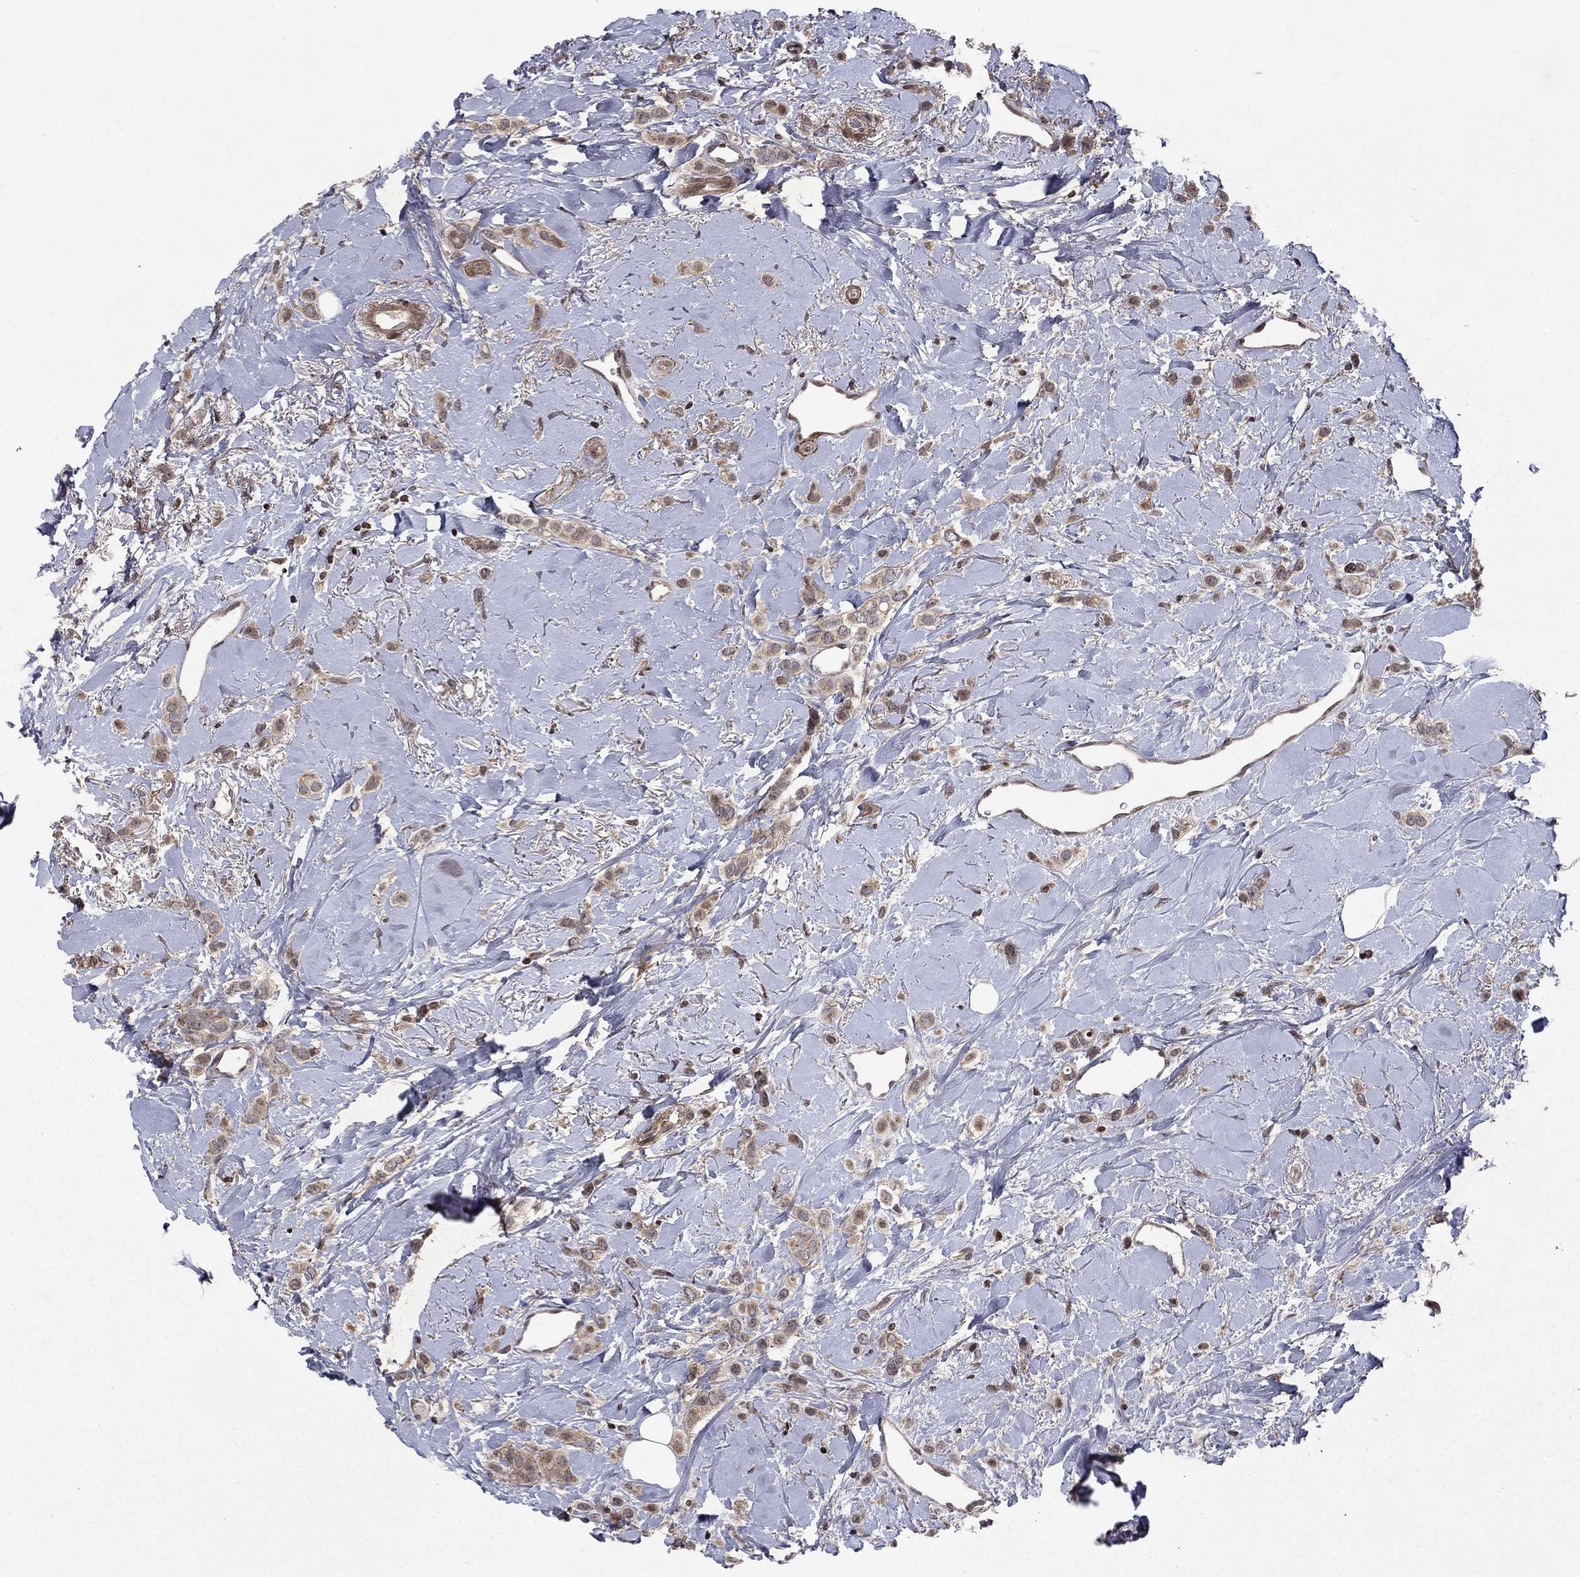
{"staining": {"intensity": "weak", "quantity": "25%-75%", "location": "cytoplasmic/membranous"}, "tissue": "breast cancer", "cell_type": "Tumor cells", "image_type": "cancer", "snomed": [{"axis": "morphology", "description": "Lobular carcinoma"}, {"axis": "topography", "description": "Breast"}], "caption": "Weak cytoplasmic/membranous protein expression is seen in about 25%-75% of tumor cells in breast cancer (lobular carcinoma).", "gene": "SORBS1", "patient": {"sex": "female", "age": 66}}